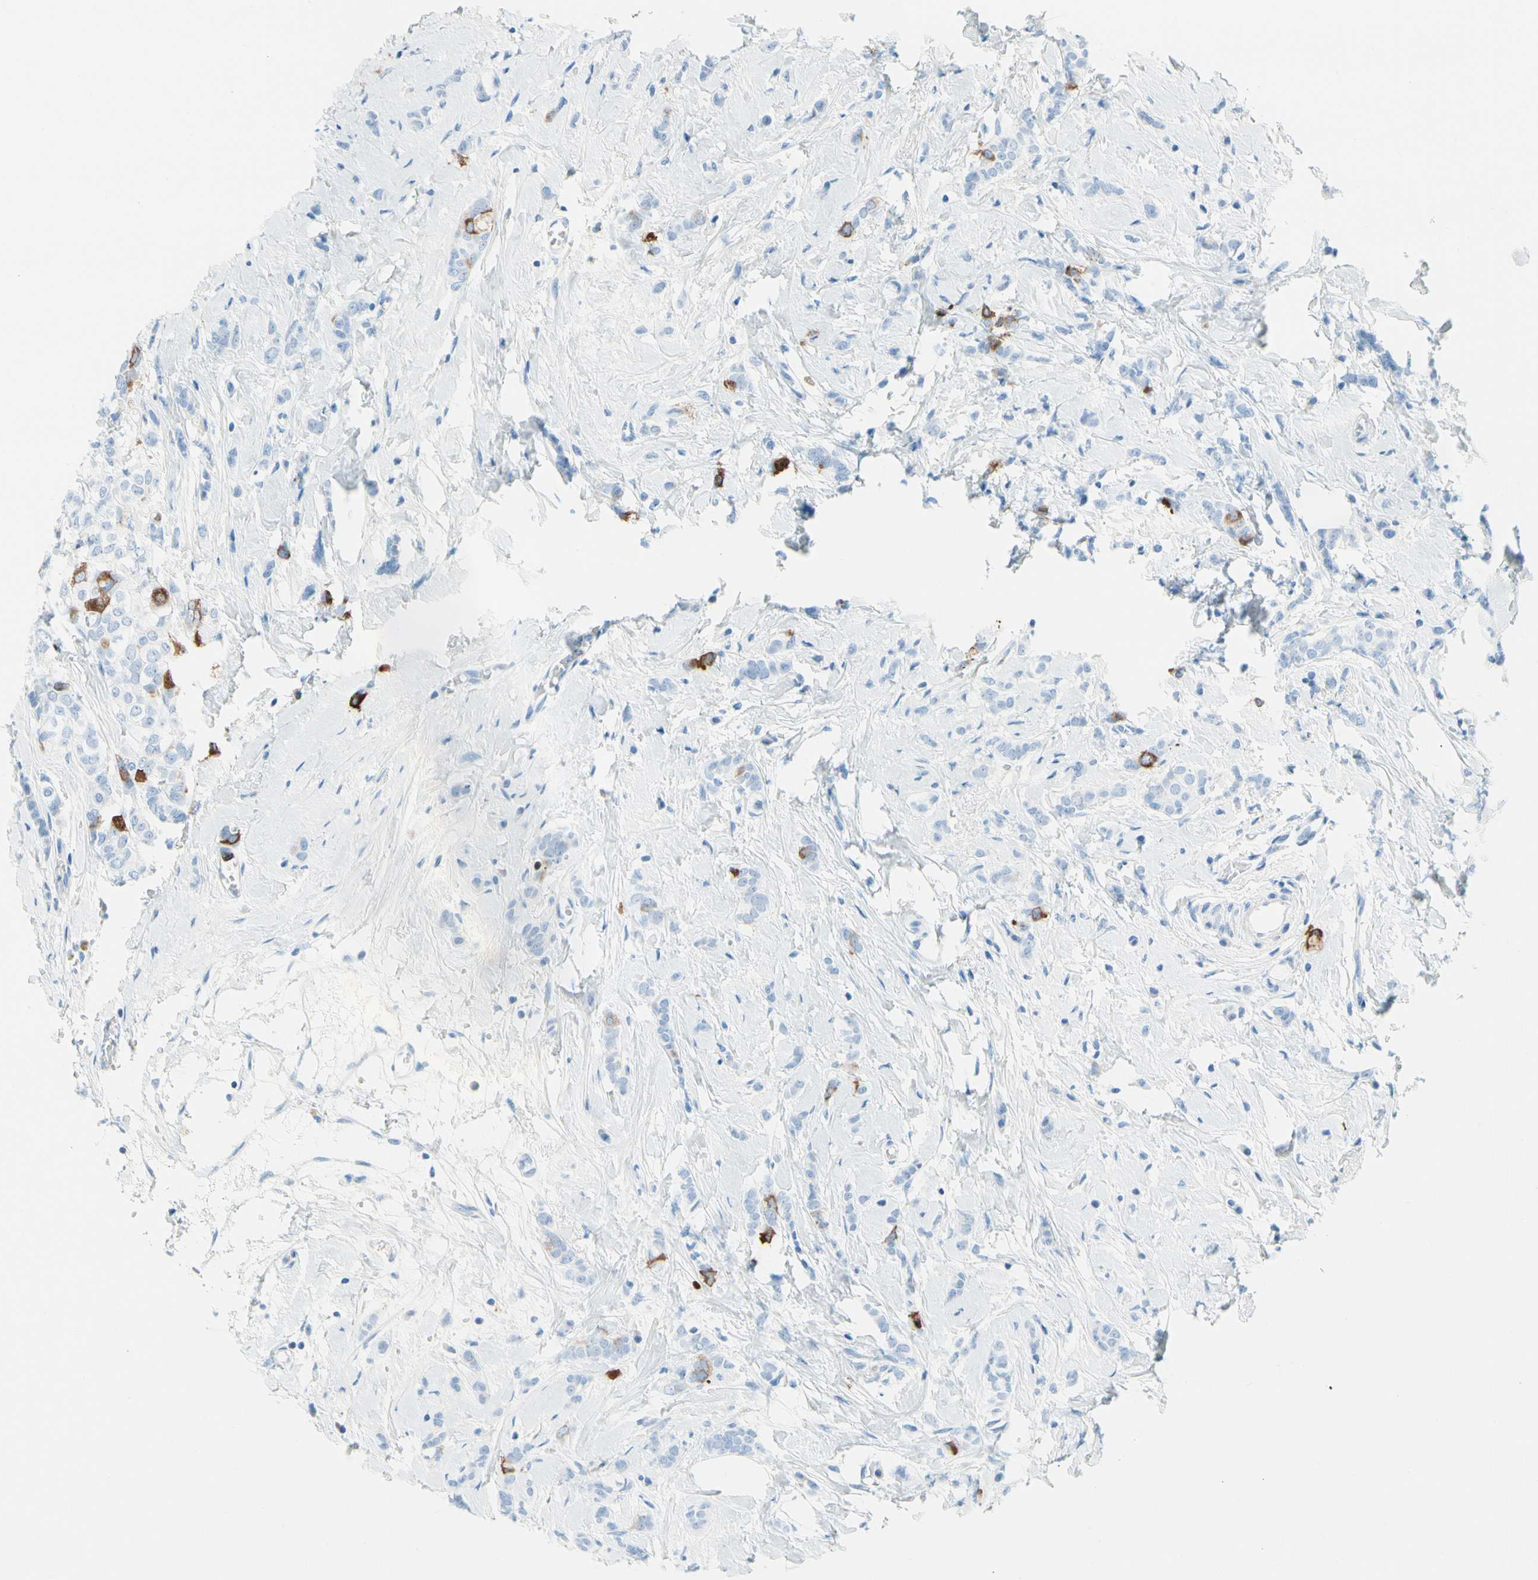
{"staining": {"intensity": "moderate", "quantity": "<25%", "location": "cytoplasmic/membranous"}, "tissue": "breast cancer", "cell_type": "Tumor cells", "image_type": "cancer", "snomed": [{"axis": "morphology", "description": "Lobular carcinoma"}, {"axis": "topography", "description": "Breast"}], "caption": "Immunohistochemistry (IHC) (DAB) staining of breast cancer displays moderate cytoplasmic/membranous protein positivity in about <25% of tumor cells. The staining is performed using DAB brown chromogen to label protein expression. The nuclei are counter-stained blue using hematoxylin.", "gene": "TACC3", "patient": {"sex": "female", "age": 60}}